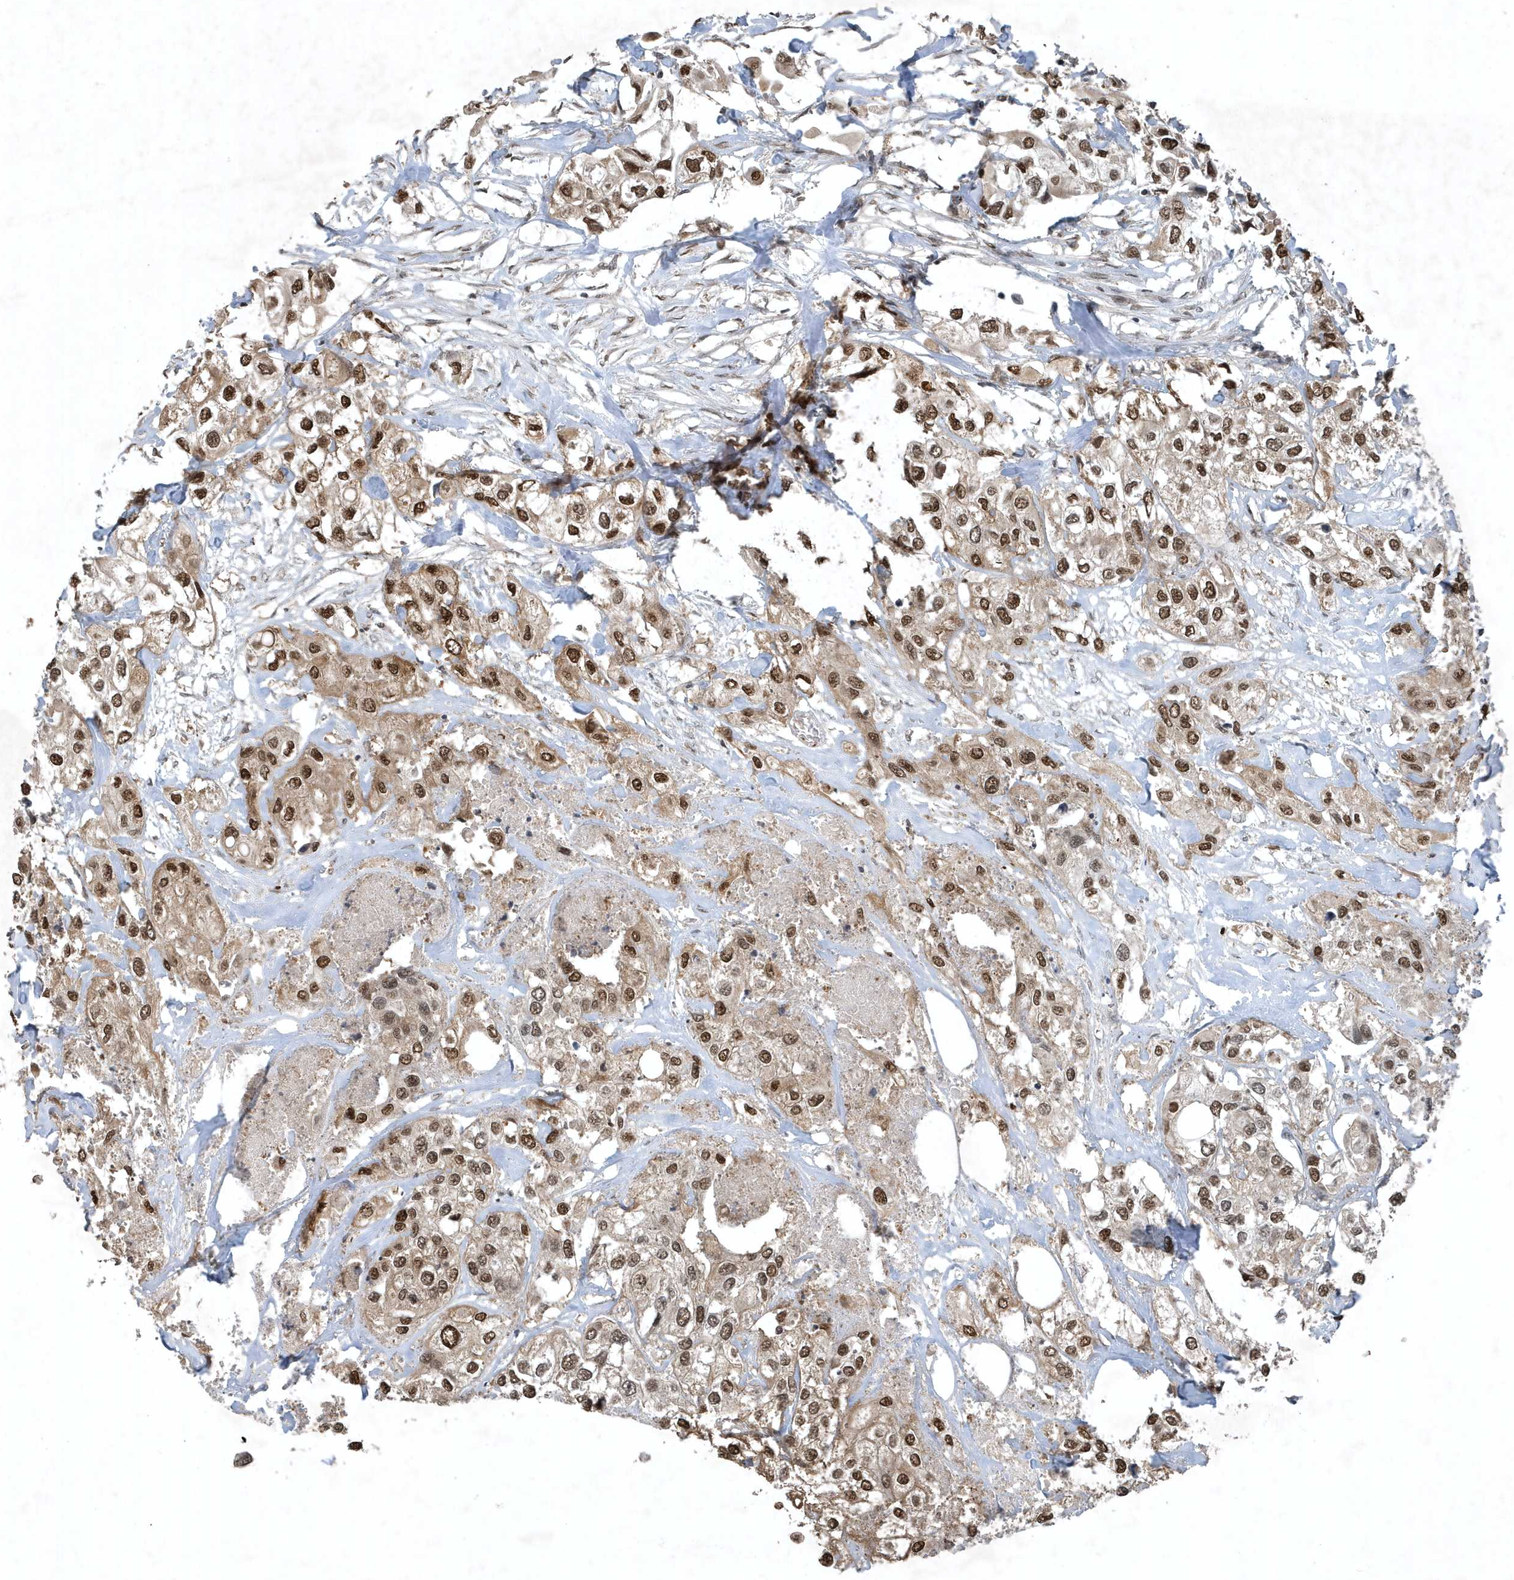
{"staining": {"intensity": "moderate", "quantity": ">75%", "location": "cytoplasmic/membranous,nuclear"}, "tissue": "urothelial cancer", "cell_type": "Tumor cells", "image_type": "cancer", "snomed": [{"axis": "morphology", "description": "Urothelial carcinoma, High grade"}, {"axis": "topography", "description": "Urinary bladder"}], "caption": "IHC histopathology image of neoplastic tissue: human urothelial carcinoma (high-grade) stained using immunohistochemistry (IHC) demonstrates medium levels of moderate protein expression localized specifically in the cytoplasmic/membranous and nuclear of tumor cells, appearing as a cytoplasmic/membranous and nuclear brown color.", "gene": "HSPA1A", "patient": {"sex": "male", "age": 64}}